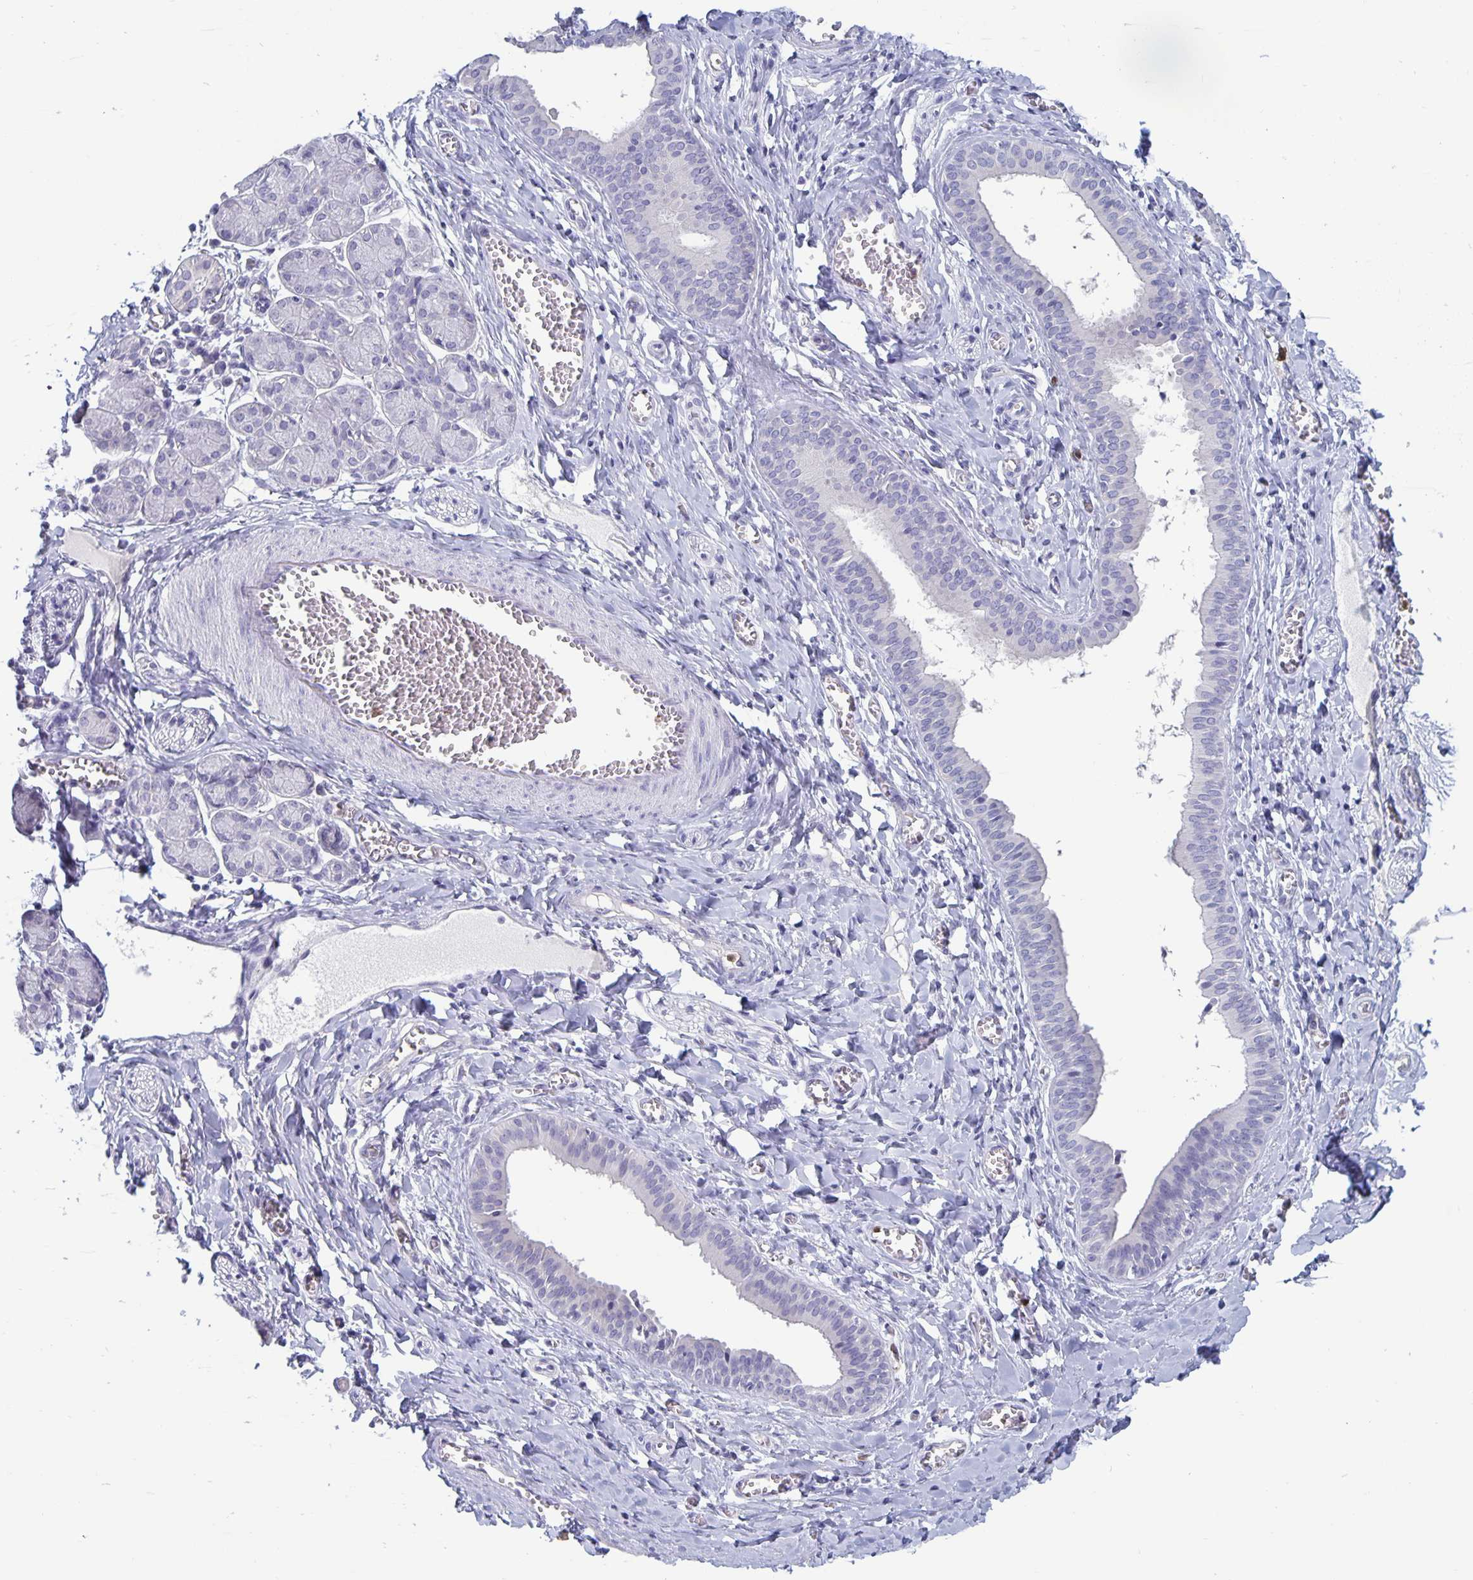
{"staining": {"intensity": "negative", "quantity": "none", "location": "none"}, "tissue": "salivary gland", "cell_type": "Glandular cells", "image_type": "normal", "snomed": [{"axis": "morphology", "description": "Normal tissue, NOS"}, {"axis": "morphology", "description": "Inflammation, NOS"}, {"axis": "topography", "description": "Lymph node"}, {"axis": "topography", "description": "Salivary gland"}], "caption": "IHC of normal salivary gland shows no staining in glandular cells. (Stains: DAB (3,3'-diaminobenzidine) immunohistochemistry with hematoxylin counter stain, Microscopy: brightfield microscopy at high magnification).", "gene": "PLCB3", "patient": {"sex": "male", "age": 3}}